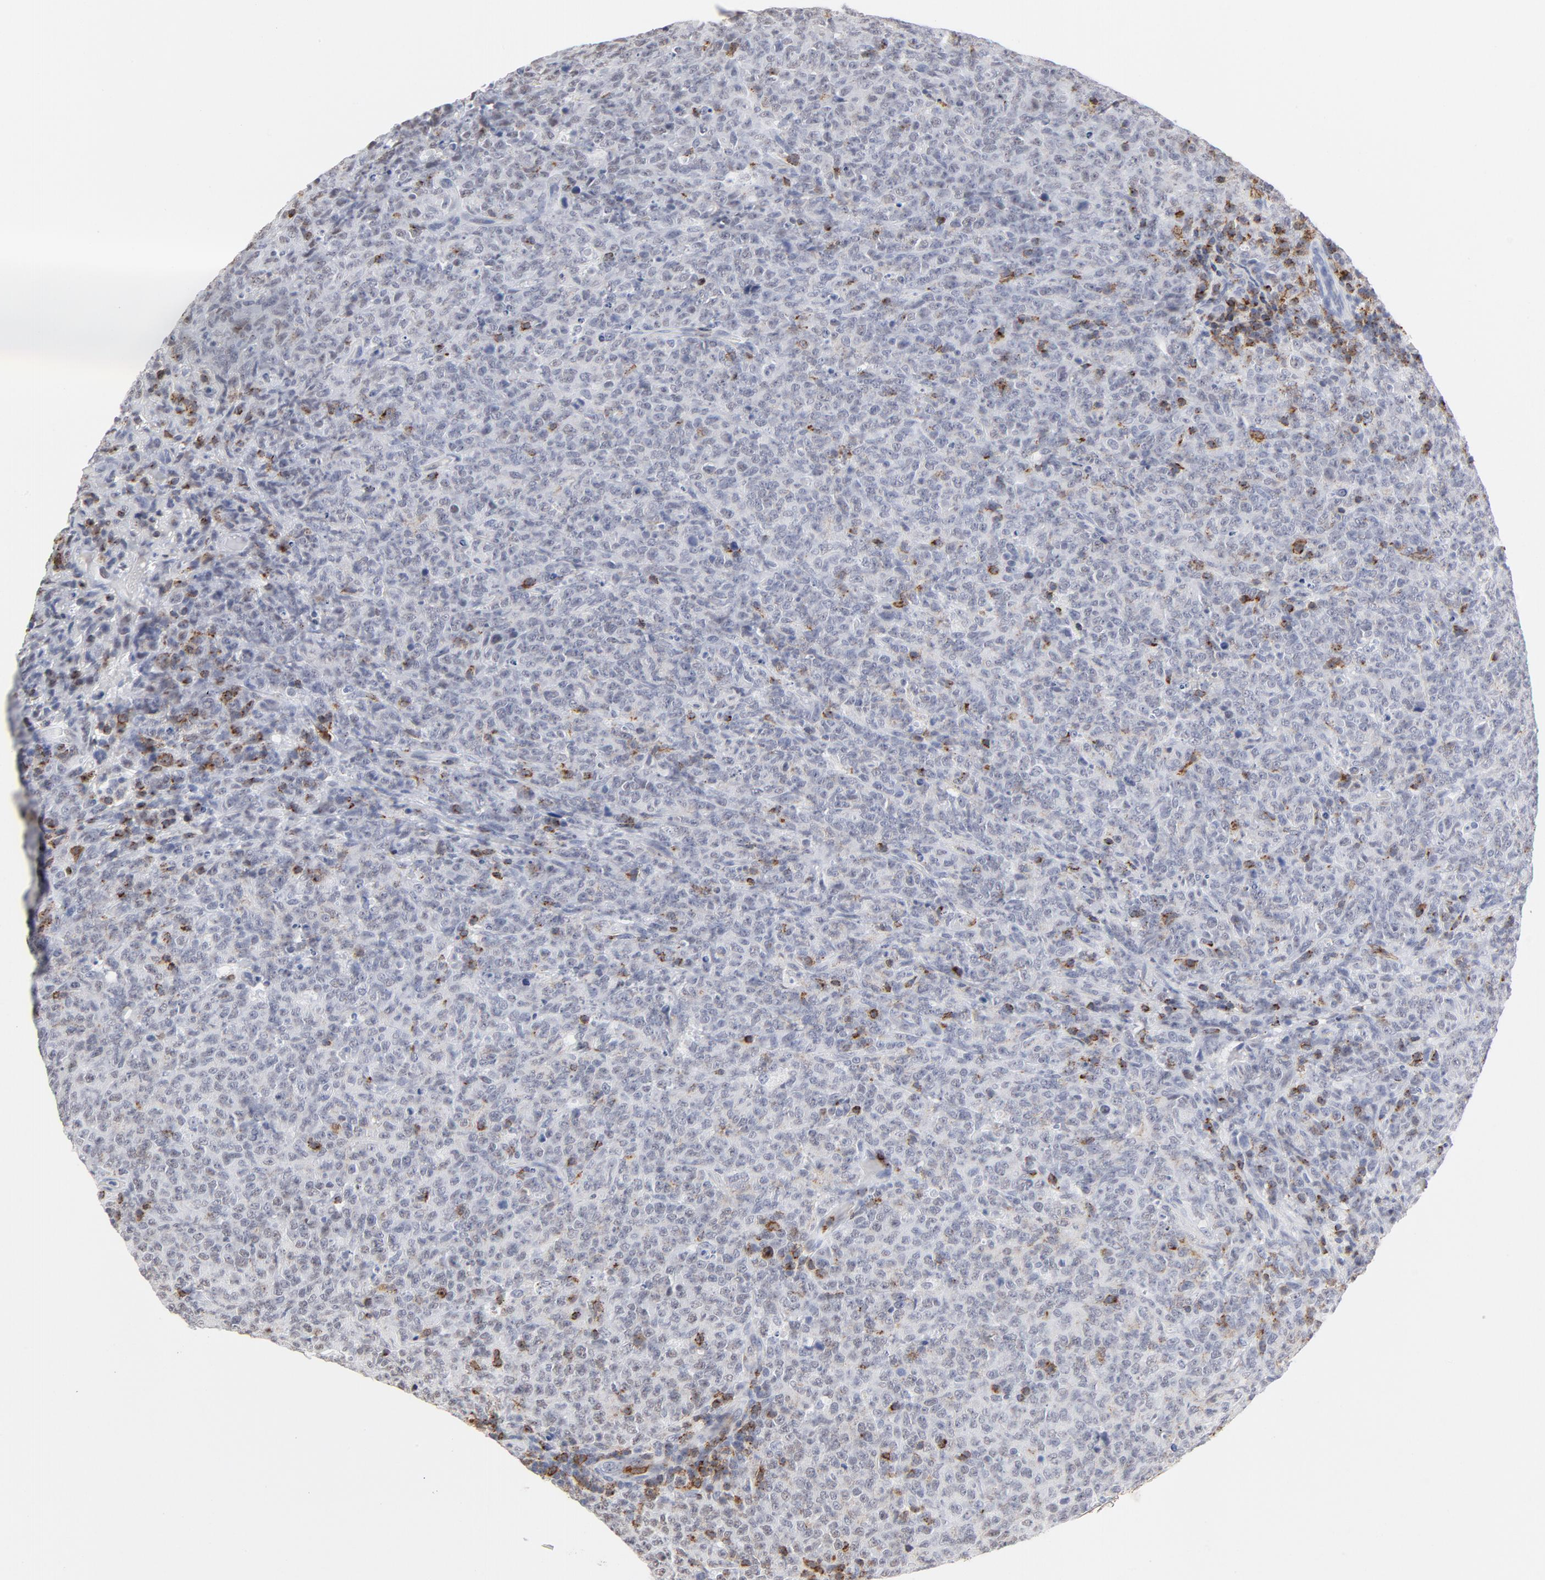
{"staining": {"intensity": "negative", "quantity": "none", "location": "none"}, "tissue": "lymphoma", "cell_type": "Tumor cells", "image_type": "cancer", "snomed": [{"axis": "morphology", "description": "Malignant lymphoma, non-Hodgkin's type, High grade"}, {"axis": "topography", "description": "Tonsil"}], "caption": "The image demonstrates no significant staining in tumor cells of lymphoma.", "gene": "CD2", "patient": {"sex": "female", "age": 36}}